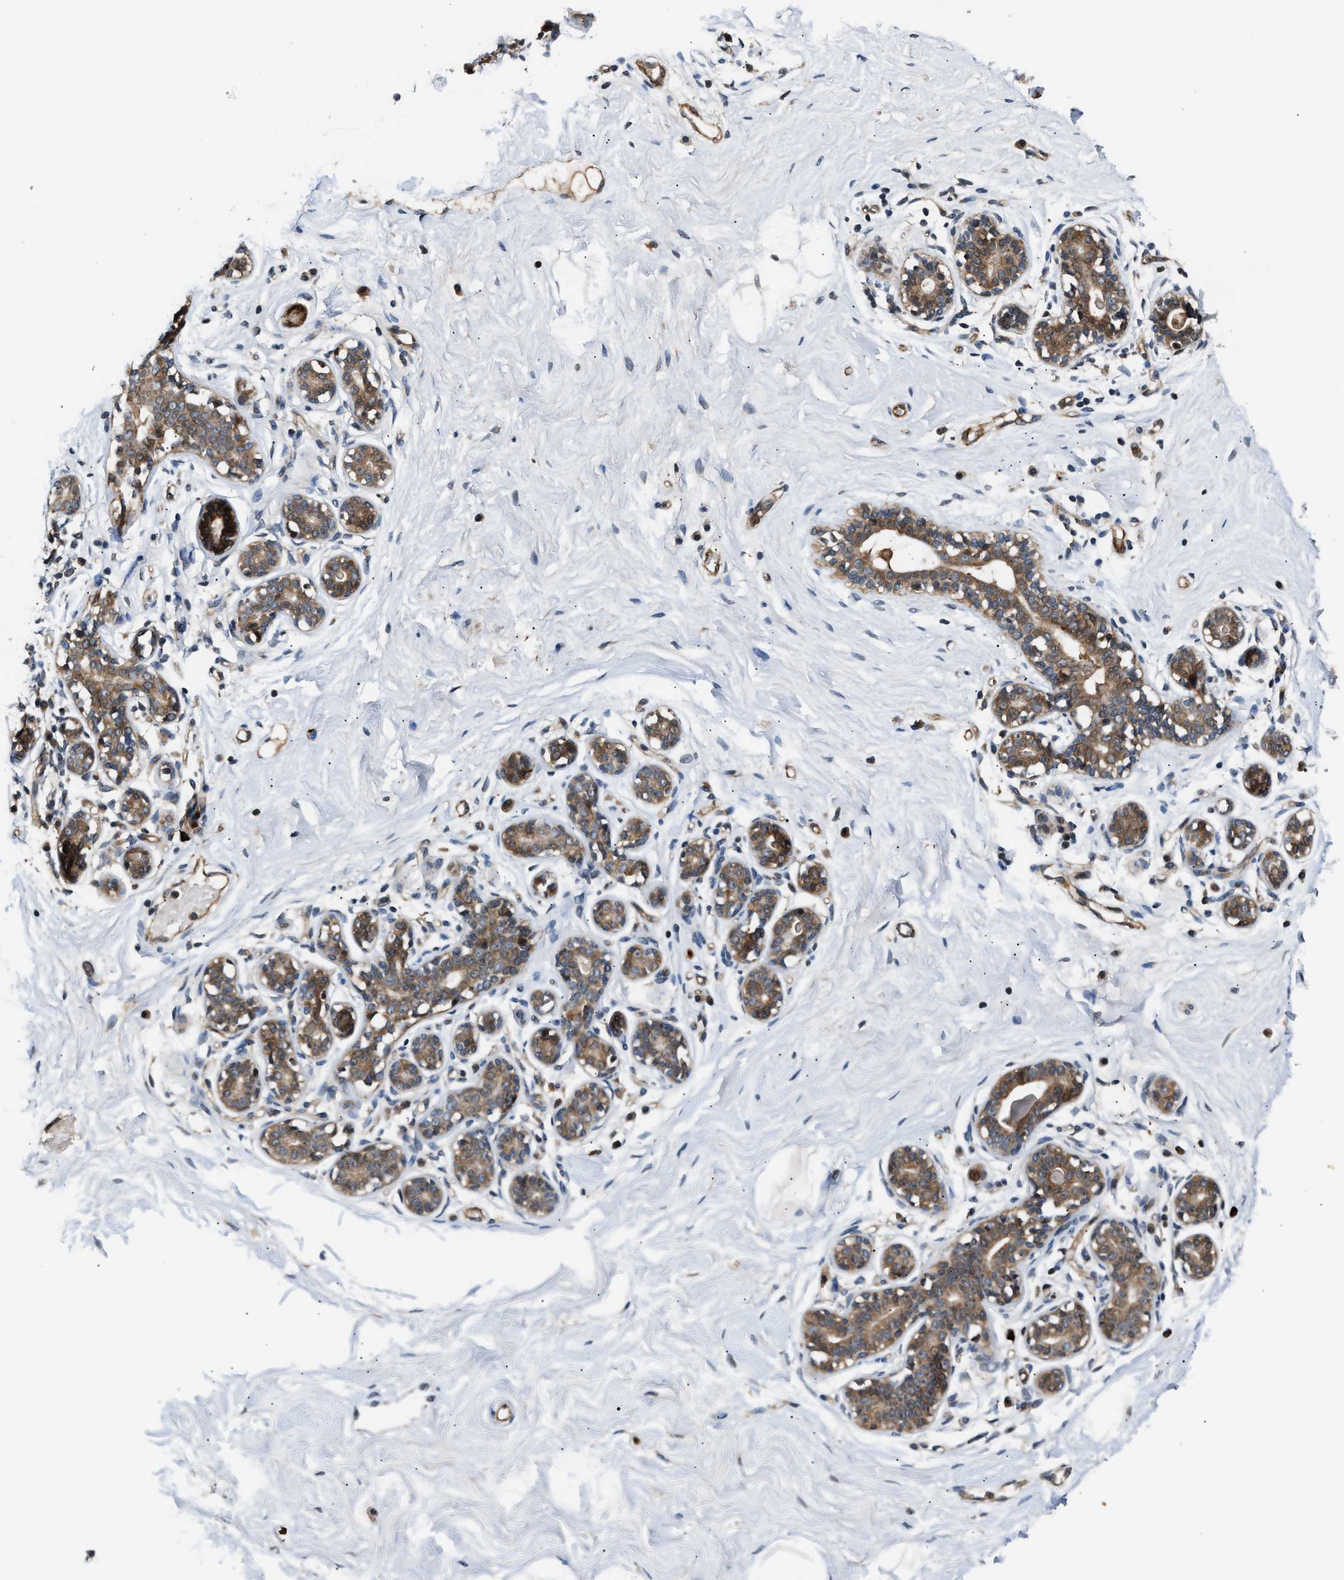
{"staining": {"intensity": "moderate", "quantity": ">75%", "location": "cytoplasmic/membranous"}, "tissue": "breast", "cell_type": "Adipocytes", "image_type": "normal", "snomed": [{"axis": "morphology", "description": "Normal tissue, NOS"}, {"axis": "topography", "description": "Breast"}], "caption": "Breast stained with immunohistochemistry (IHC) shows moderate cytoplasmic/membranous staining in approximately >75% of adipocytes.", "gene": "TUT7", "patient": {"sex": "female", "age": 23}}